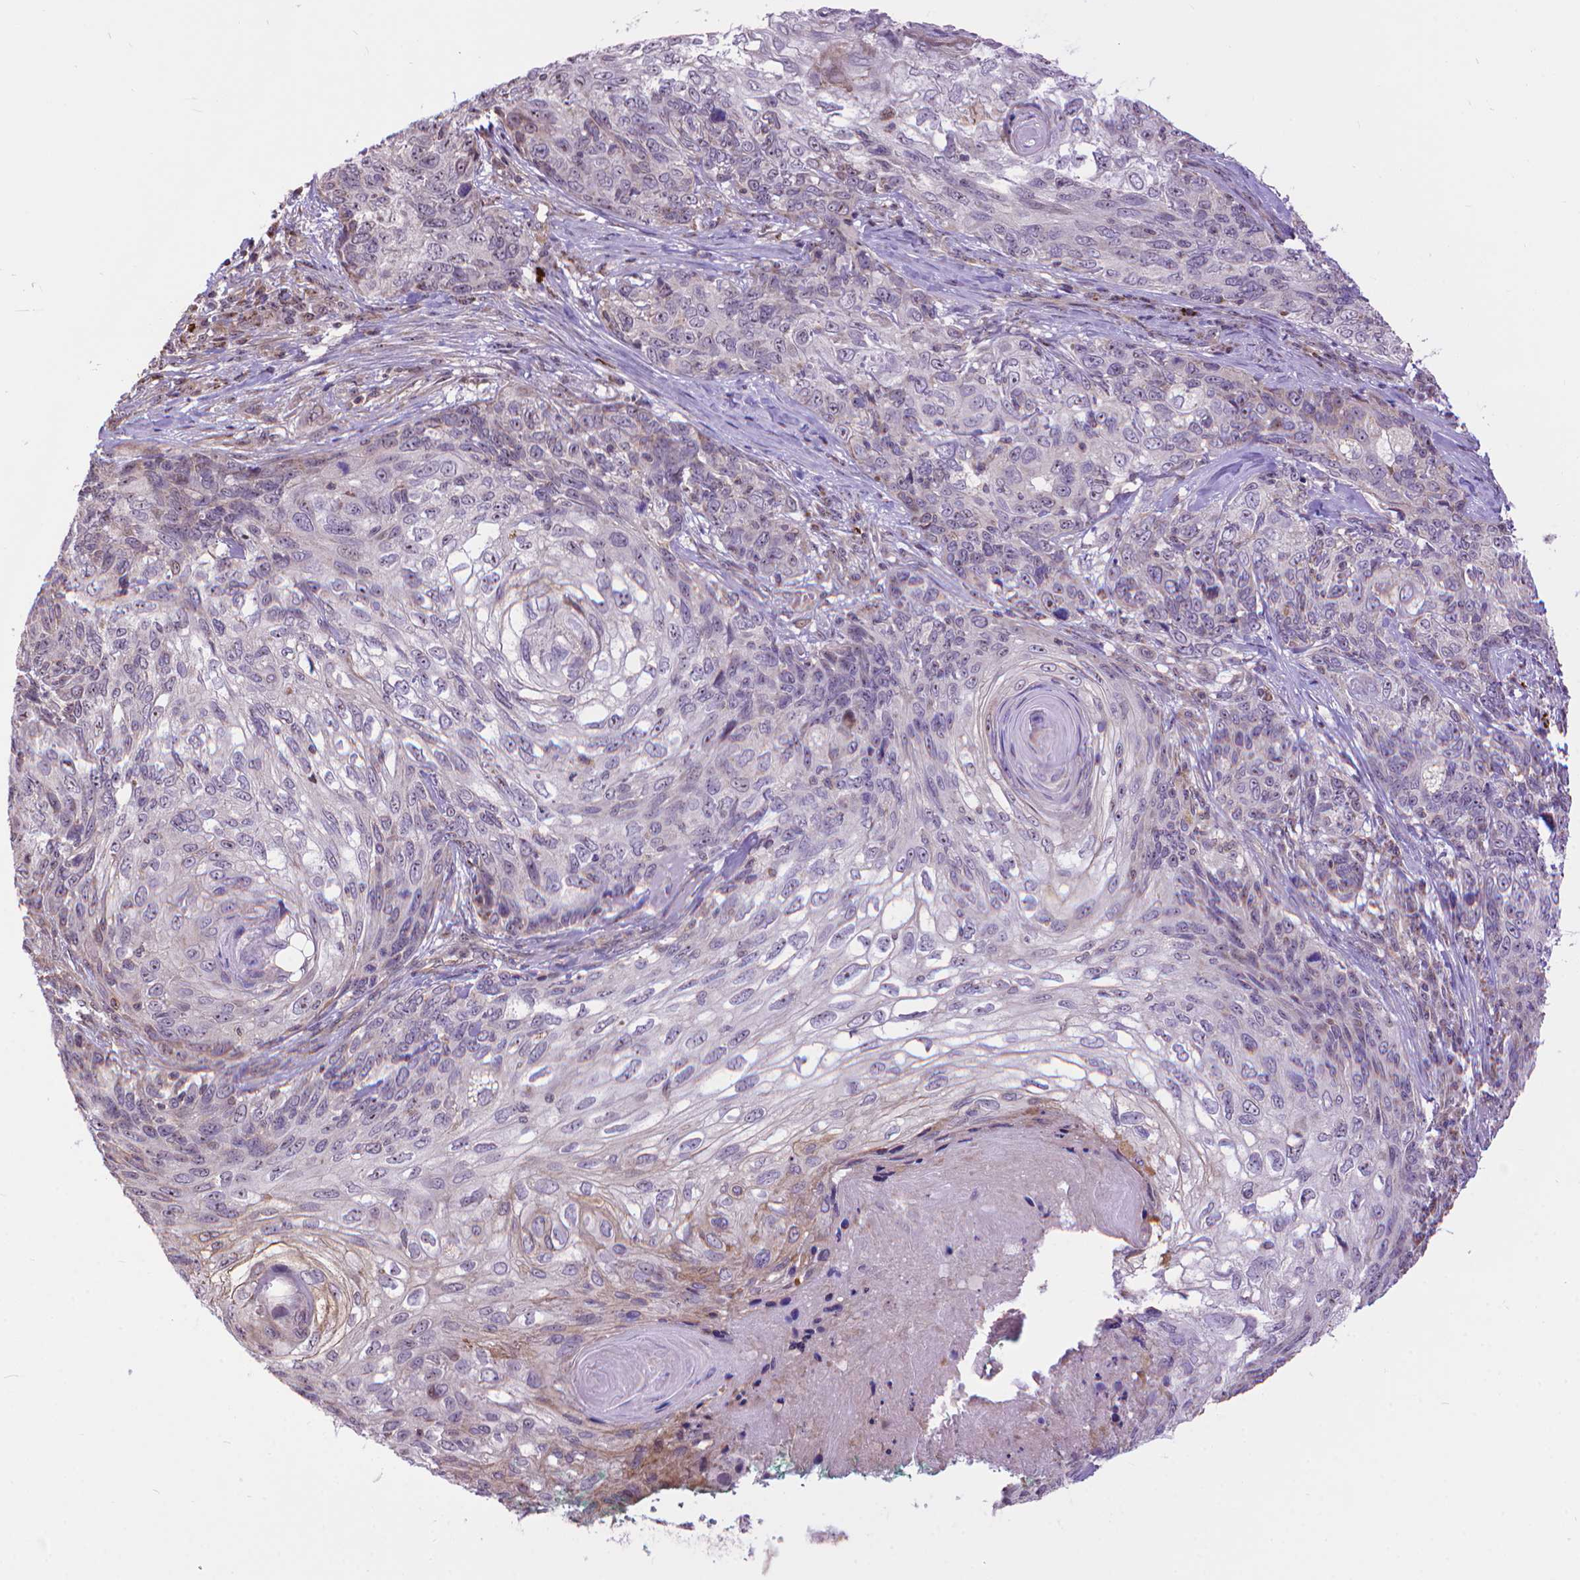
{"staining": {"intensity": "negative", "quantity": "none", "location": "none"}, "tissue": "skin cancer", "cell_type": "Tumor cells", "image_type": "cancer", "snomed": [{"axis": "morphology", "description": "Squamous cell carcinoma, NOS"}, {"axis": "topography", "description": "Skin"}], "caption": "Skin squamous cell carcinoma stained for a protein using immunohistochemistry (IHC) shows no positivity tumor cells.", "gene": "TMEM135", "patient": {"sex": "male", "age": 92}}